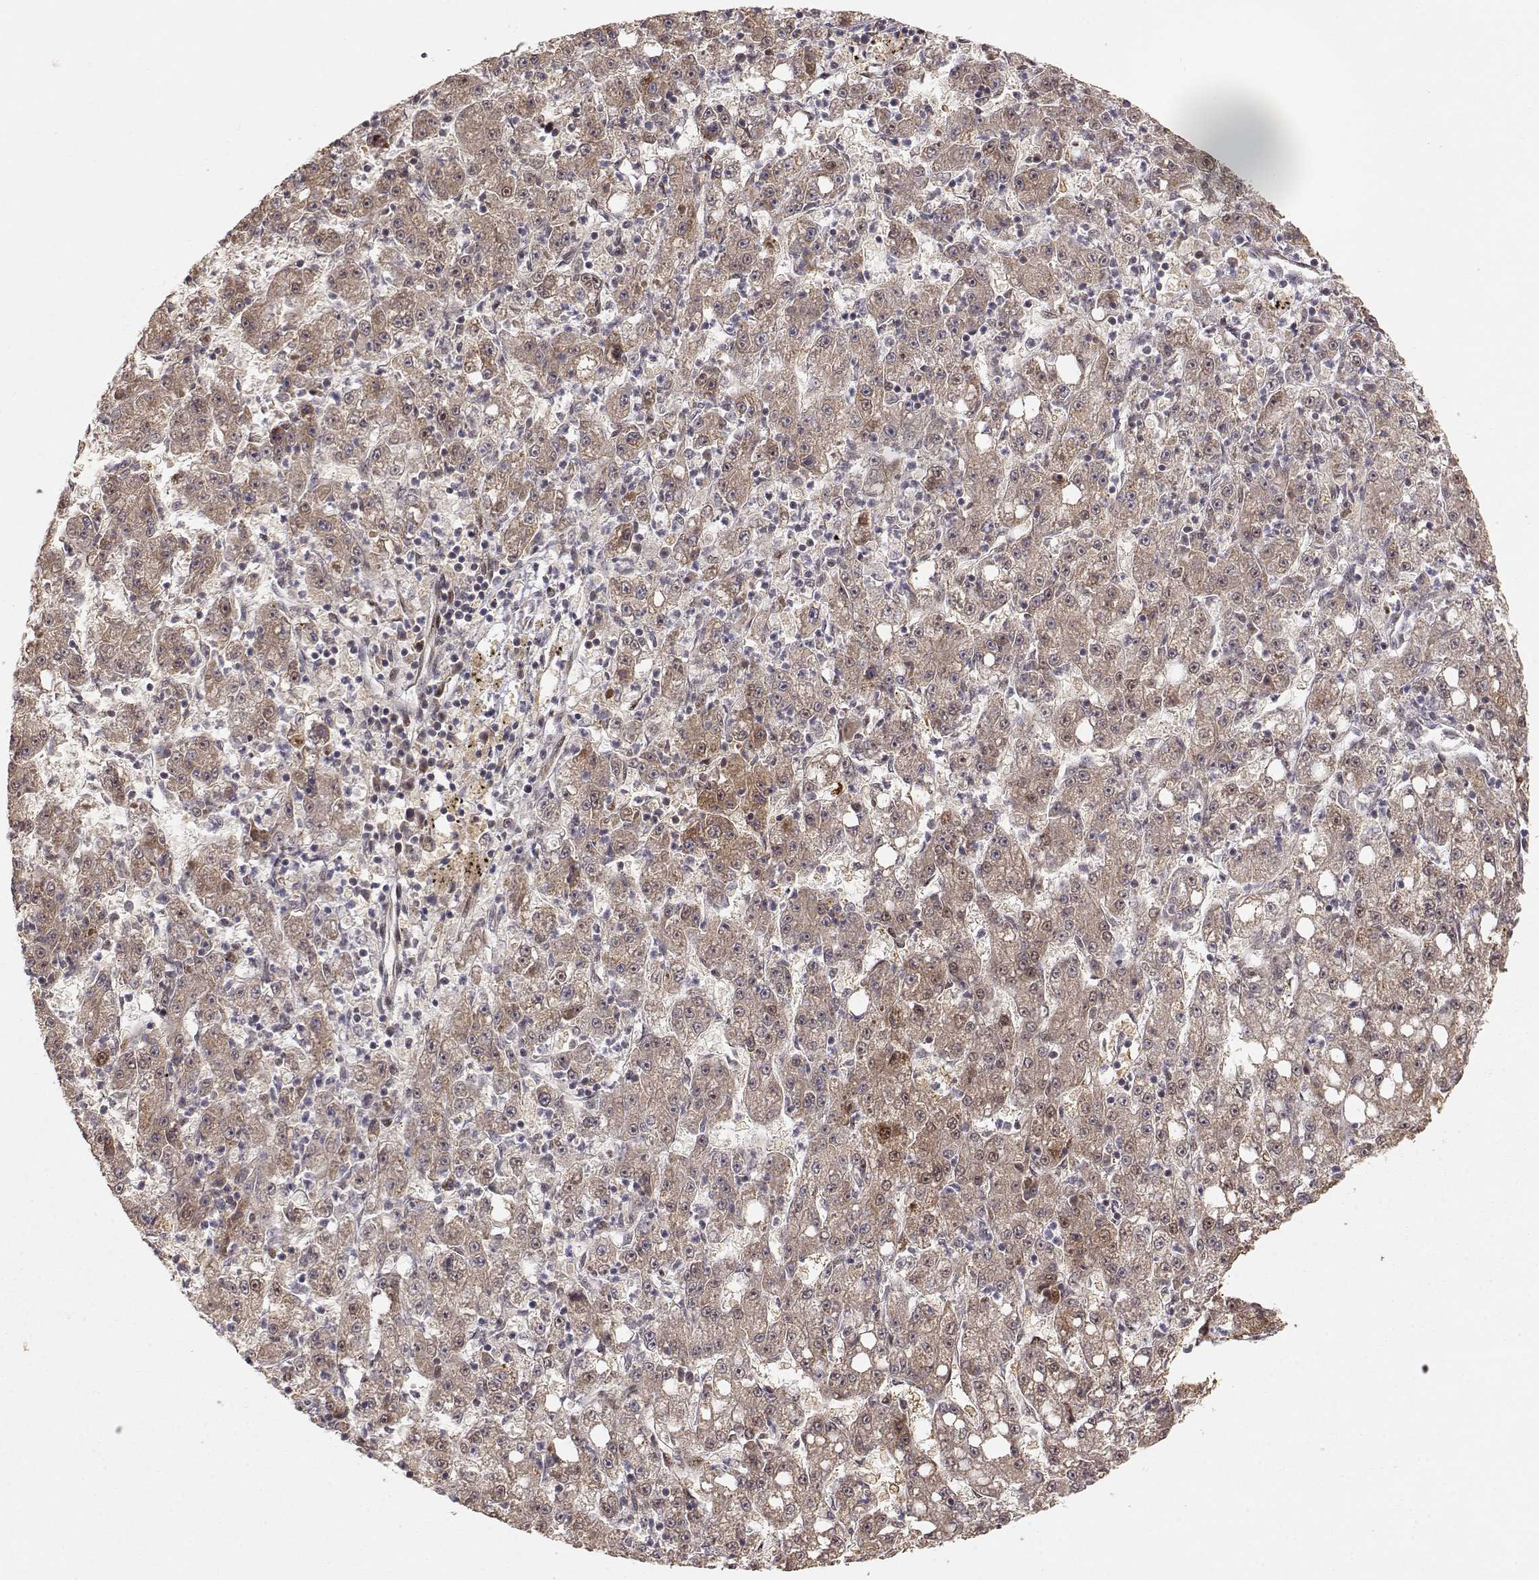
{"staining": {"intensity": "weak", "quantity": ">75%", "location": "cytoplasmic/membranous"}, "tissue": "liver cancer", "cell_type": "Tumor cells", "image_type": "cancer", "snomed": [{"axis": "morphology", "description": "Carcinoma, Hepatocellular, NOS"}, {"axis": "topography", "description": "Liver"}], "caption": "A brown stain shows weak cytoplasmic/membranous expression of a protein in liver hepatocellular carcinoma tumor cells.", "gene": "BRCA1", "patient": {"sex": "female", "age": 65}}